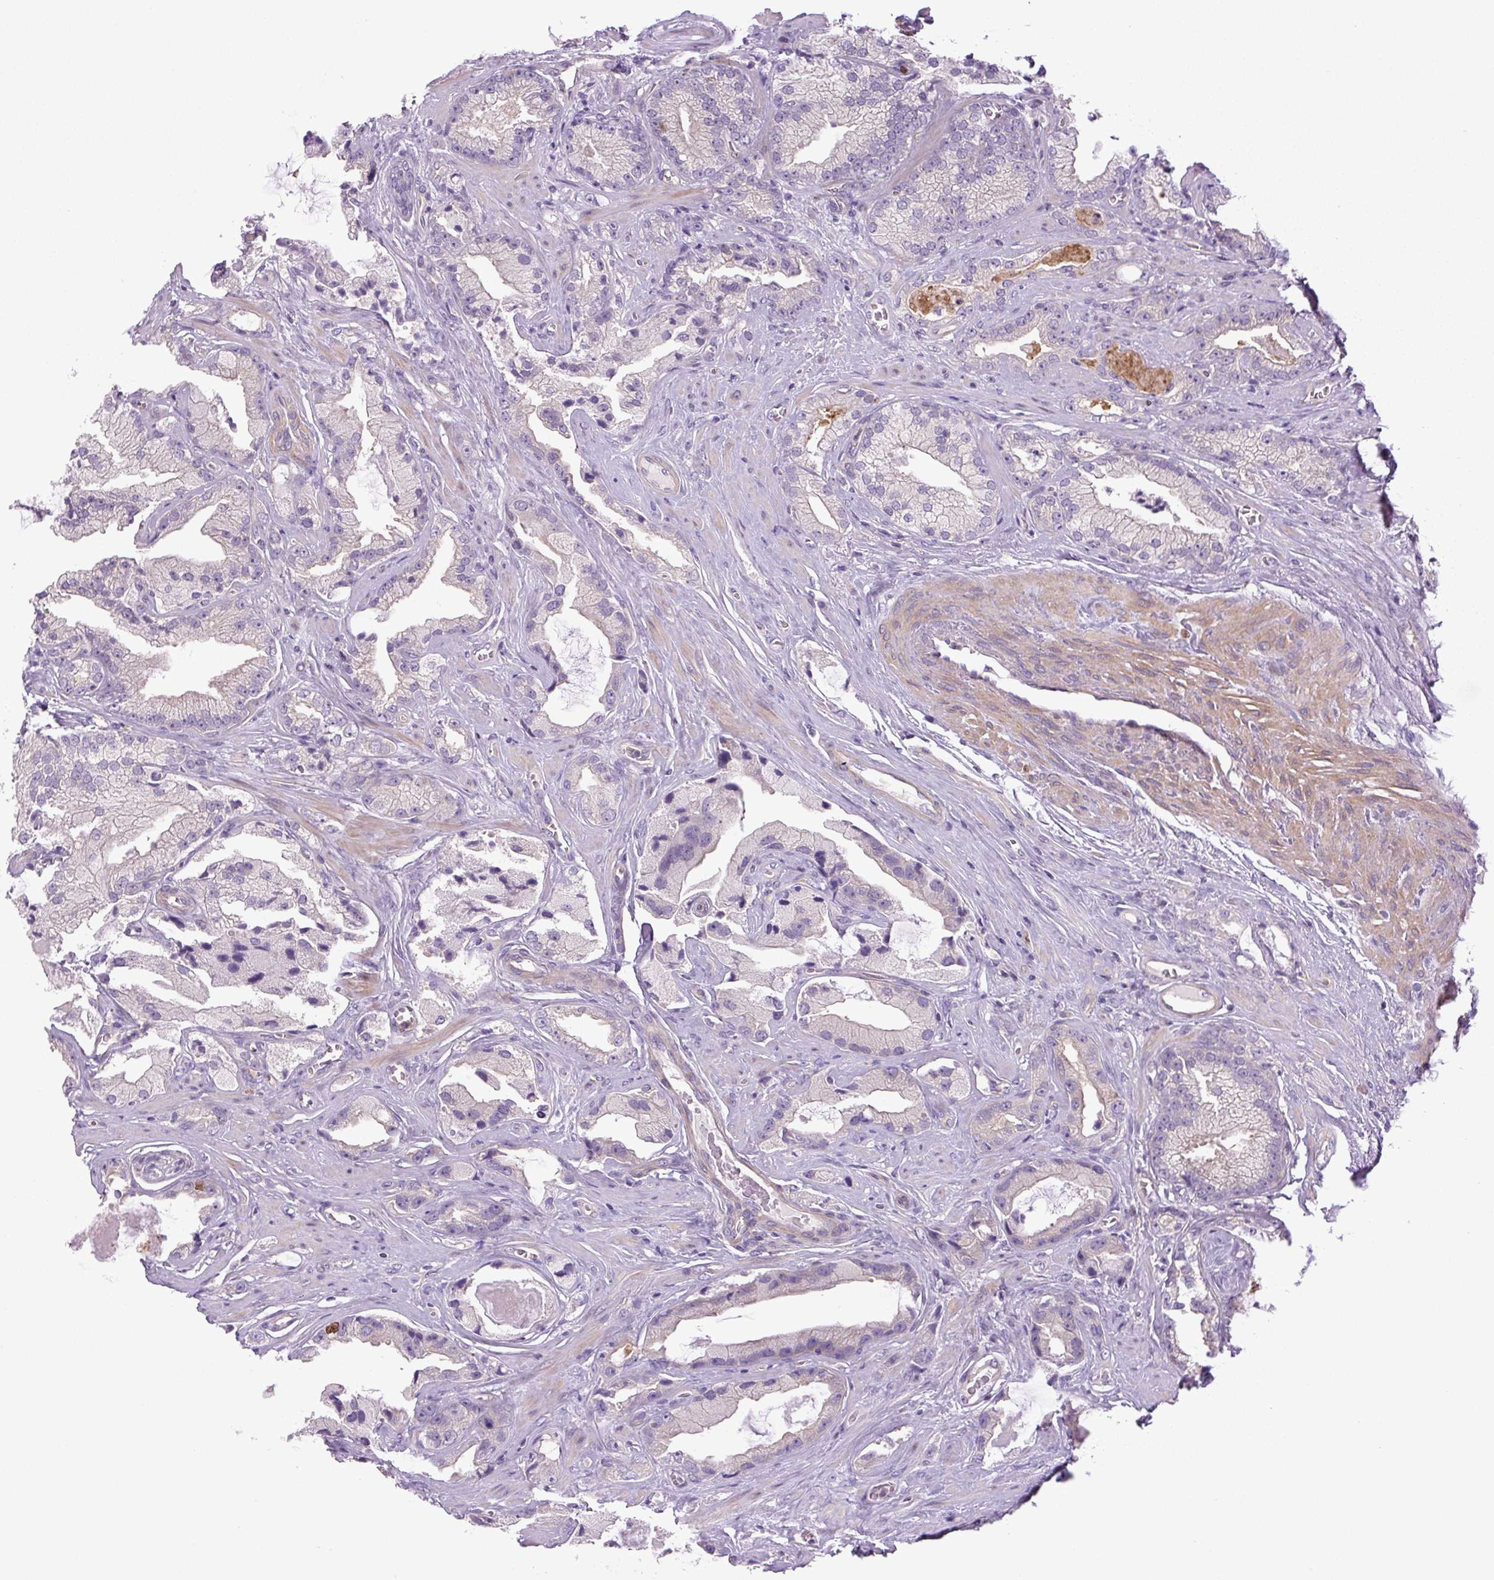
{"staining": {"intensity": "negative", "quantity": "none", "location": "none"}, "tissue": "prostate cancer", "cell_type": "Tumor cells", "image_type": "cancer", "snomed": [{"axis": "morphology", "description": "Adenocarcinoma, High grade"}, {"axis": "topography", "description": "Prostate"}], "caption": "Tumor cells are negative for protein expression in human prostate cancer (high-grade adenocarcinoma). (Immunohistochemistry, brightfield microscopy, high magnification).", "gene": "KIFC1", "patient": {"sex": "male", "age": 68}}